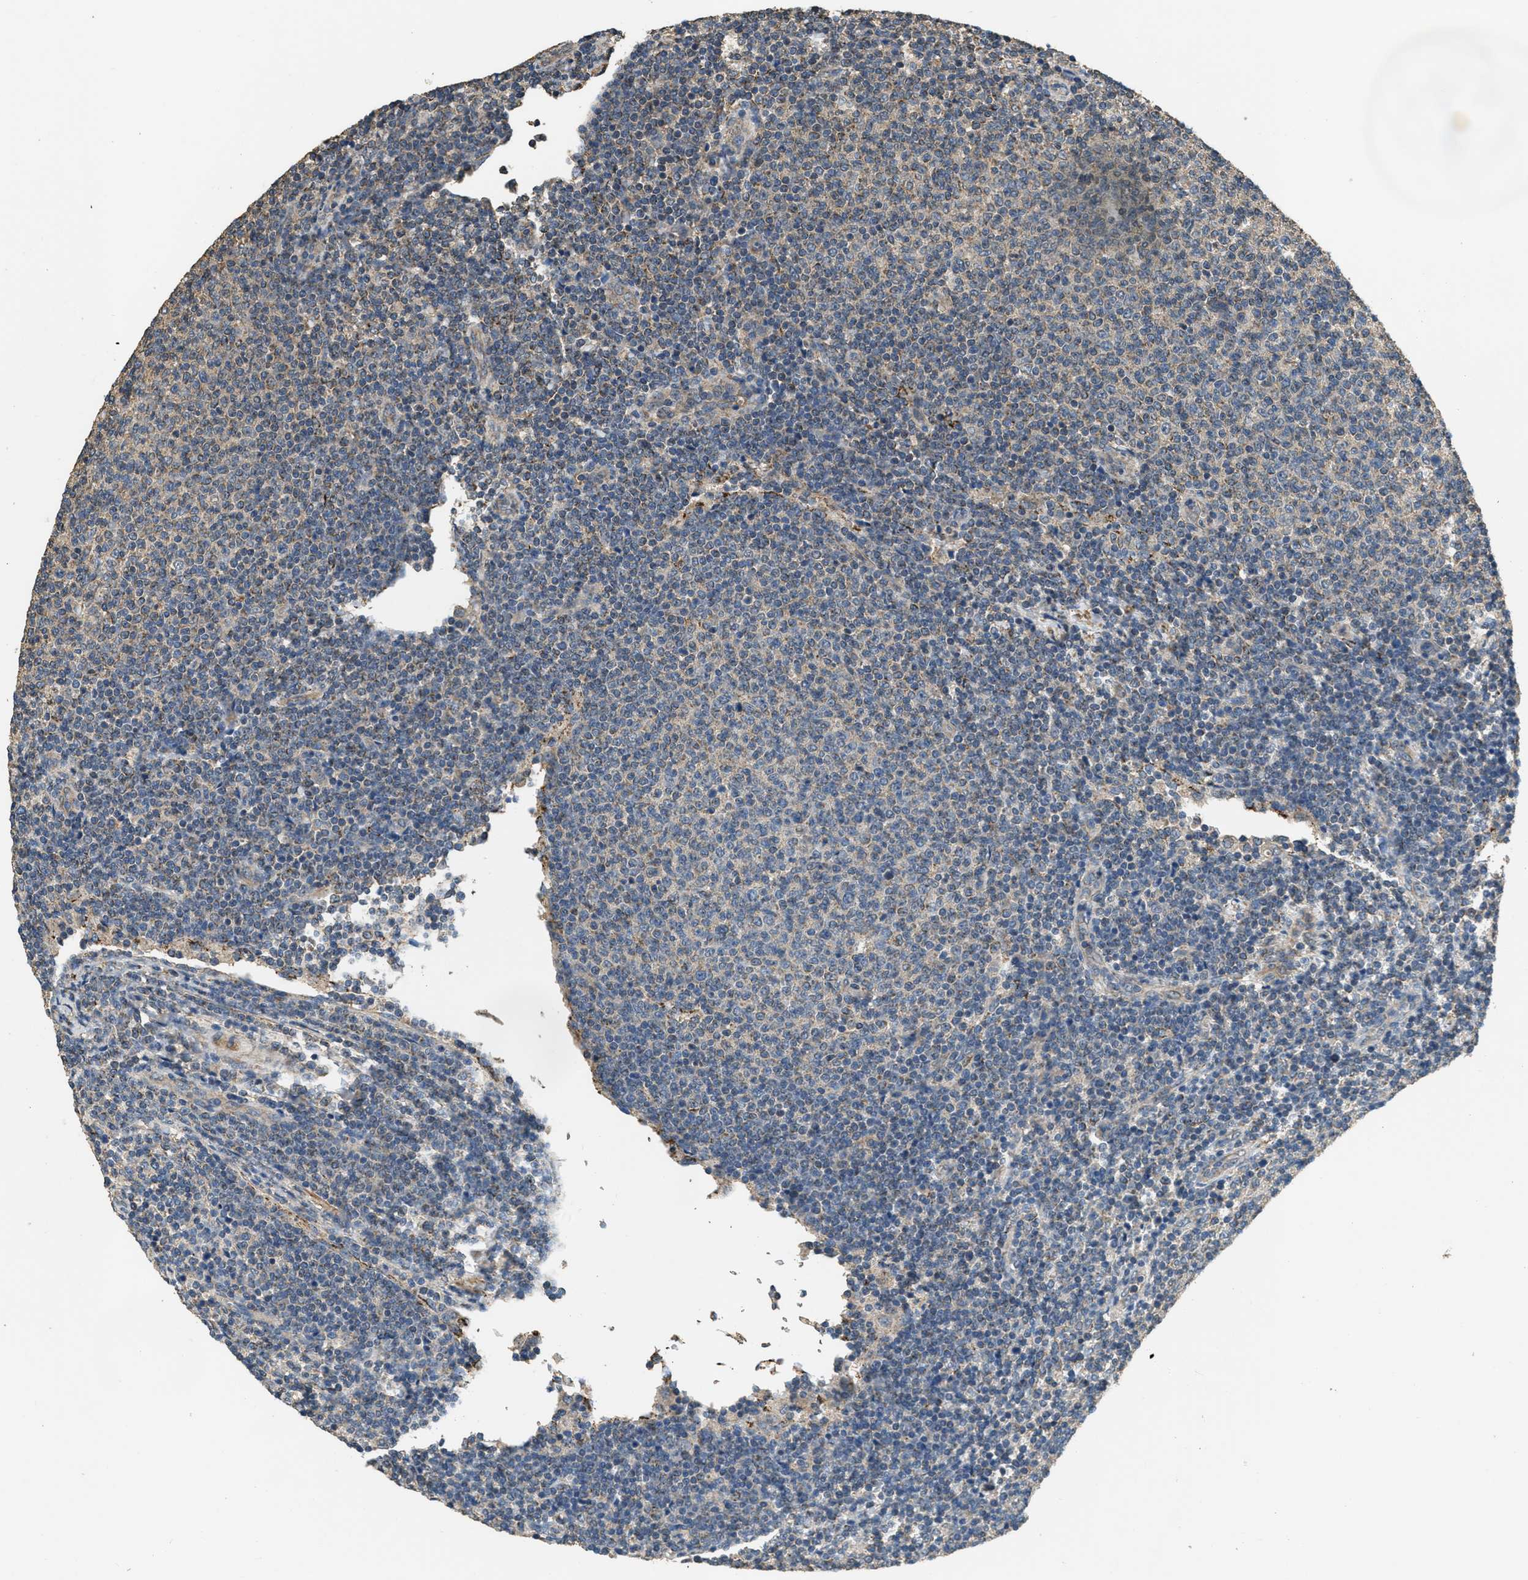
{"staining": {"intensity": "weak", "quantity": "<25%", "location": "cytoplasmic/membranous"}, "tissue": "lymphoma", "cell_type": "Tumor cells", "image_type": "cancer", "snomed": [{"axis": "morphology", "description": "Malignant lymphoma, non-Hodgkin's type, Low grade"}, {"axis": "topography", "description": "Lymph node"}], "caption": "IHC photomicrograph of neoplastic tissue: human lymphoma stained with DAB (3,3'-diaminobenzidine) reveals no significant protein positivity in tumor cells.", "gene": "THBS2", "patient": {"sex": "male", "age": 66}}